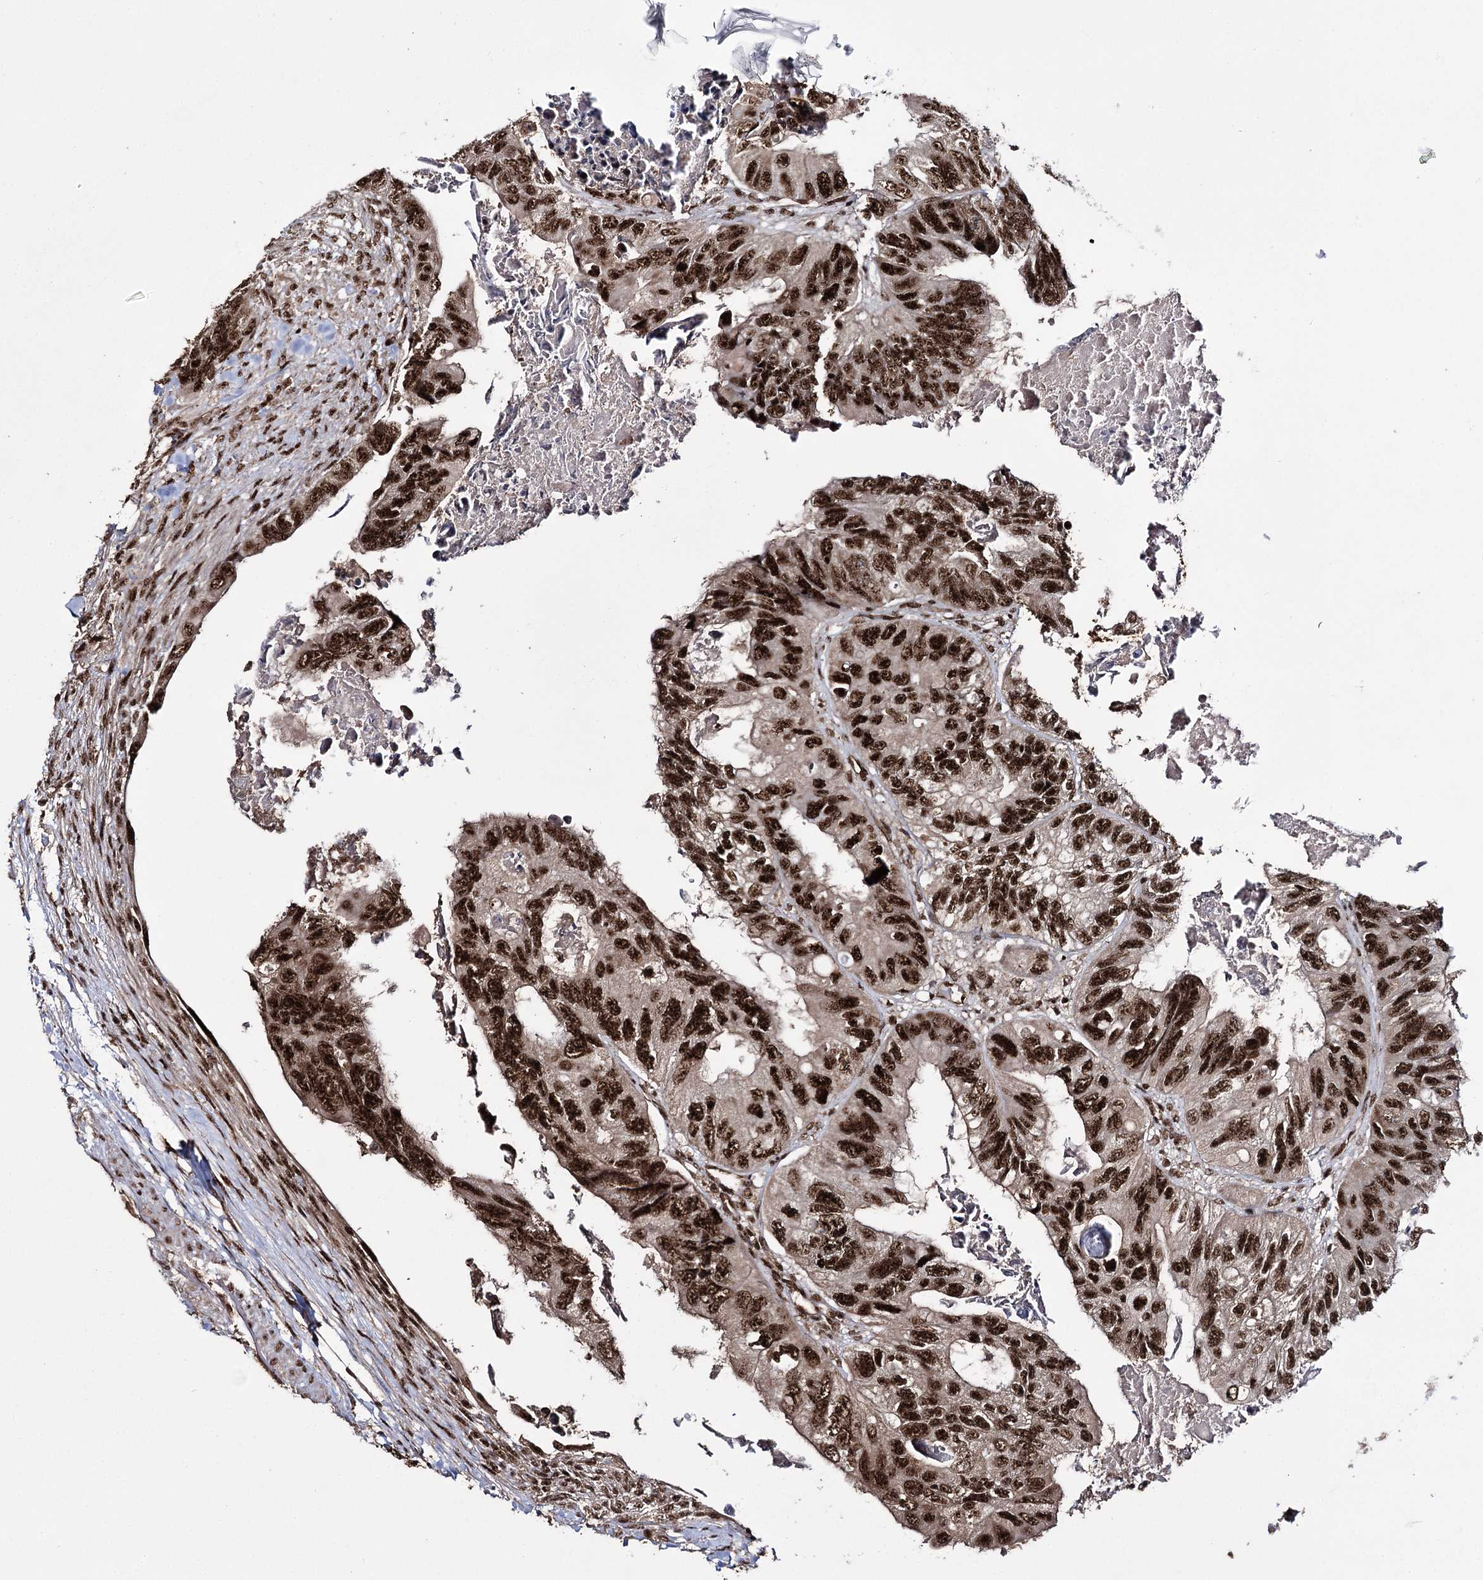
{"staining": {"intensity": "strong", "quantity": ">75%", "location": "nuclear"}, "tissue": "colorectal cancer", "cell_type": "Tumor cells", "image_type": "cancer", "snomed": [{"axis": "morphology", "description": "Adenocarcinoma, NOS"}, {"axis": "topography", "description": "Rectum"}], "caption": "A micrograph of human colorectal cancer stained for a protein displays strong nuclear brown staining in tumor cells. (DAB (3,3'-diaminobenzidine) IHC, brown staining for protein, blue staining for nuclei).", "gene": "PRPF40A", "patient": {"sex": "male", "age": 63}}